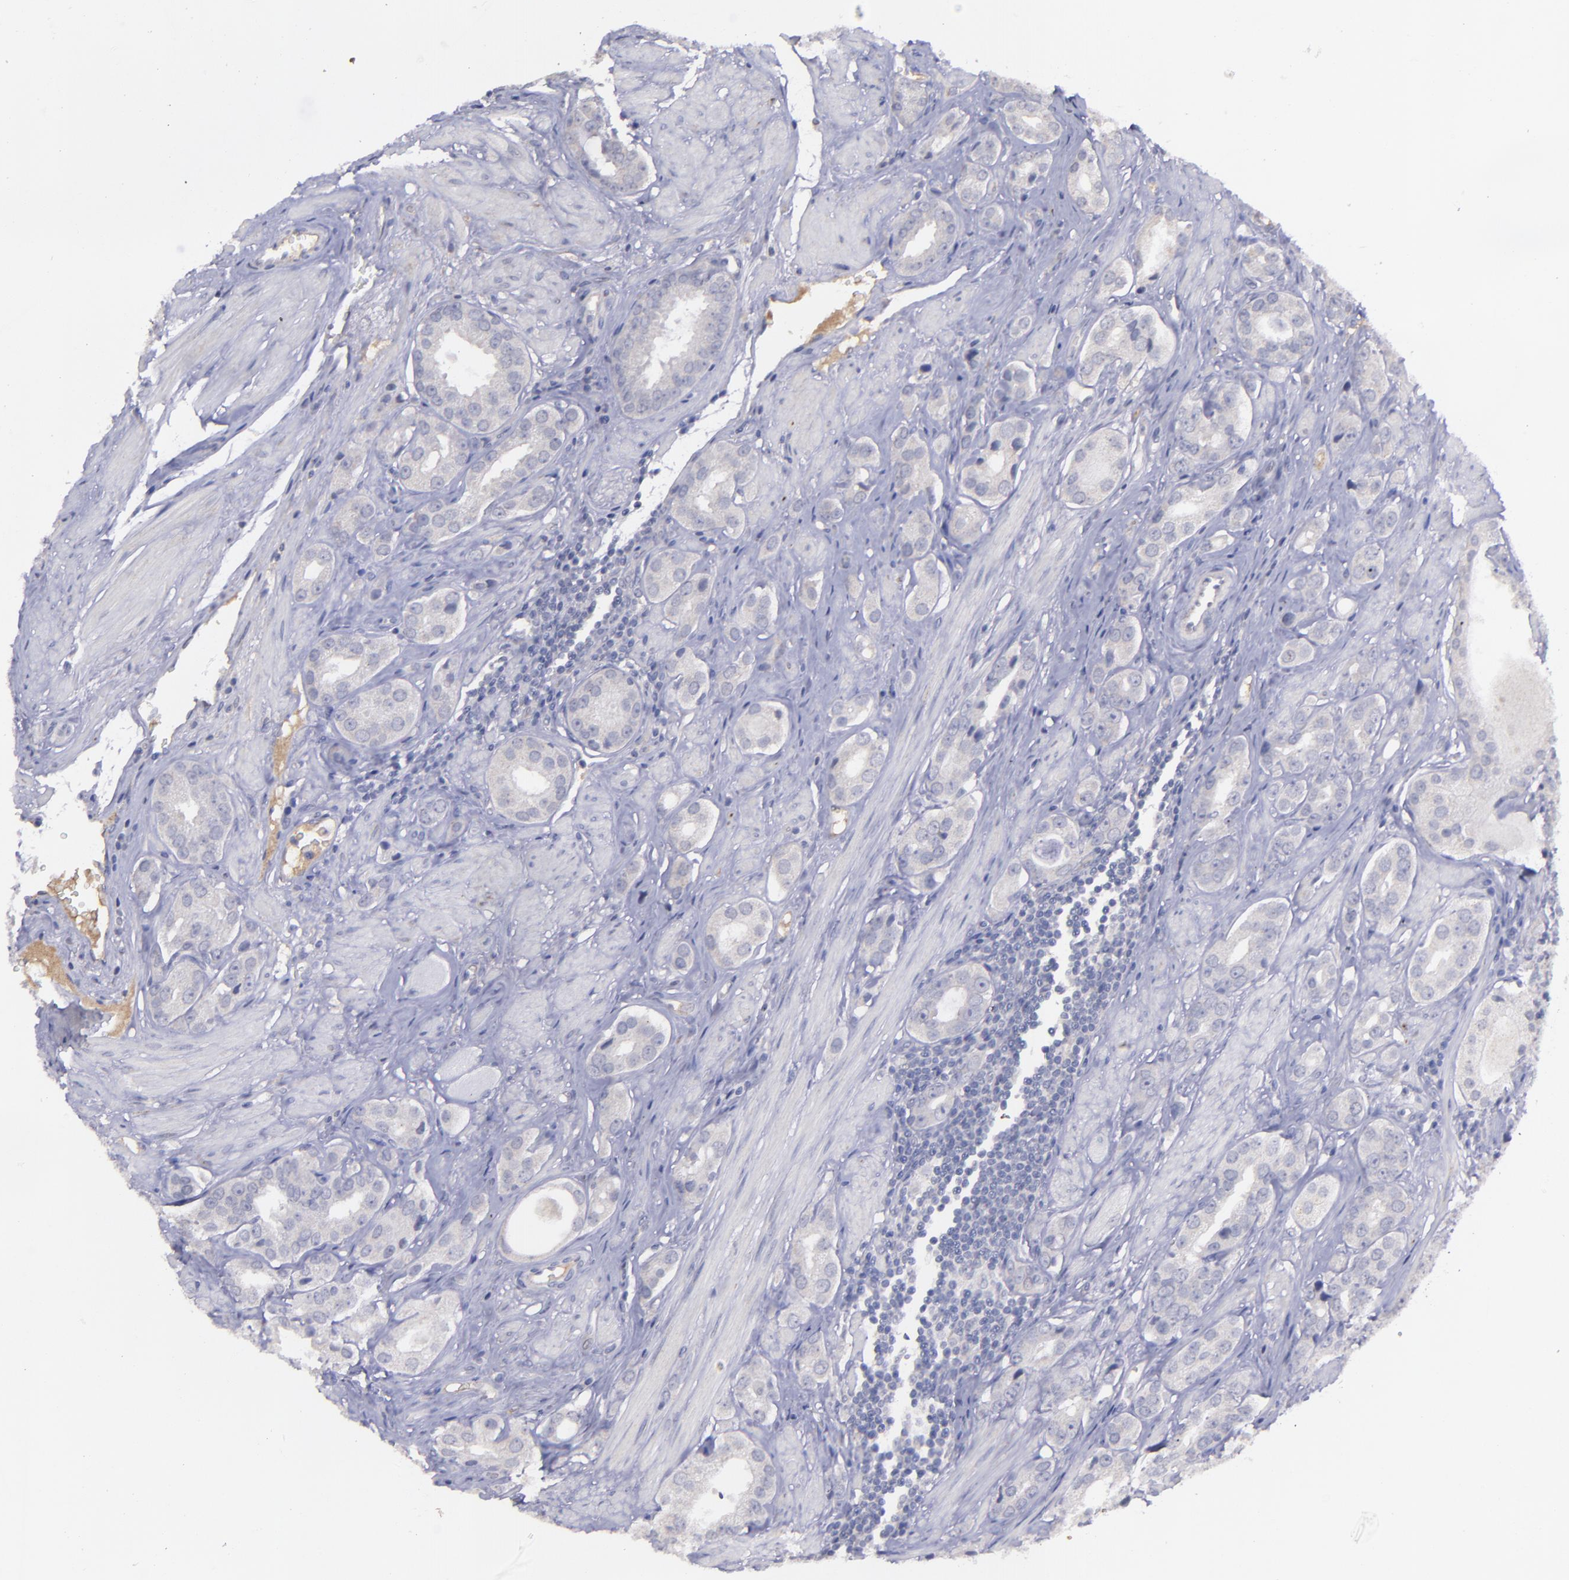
{"staining": {"intensity": "weak", "quantity": "<25%", "location": "cytoplasmic/membranous"}, "tissue": "prostate cancer", "cell_type": "Tumor cells", "image_type": "cancer", "snomed": [{"axis": "morphology", "description": "Adenocarcinoma, Medium grade"}, {"axis": "topography", "description": "Prostate"}], "caption": "High power microscopy micrograph of an immunohistochemistry (IHC) photomicrograph of prostate medium-grade adenocarcinoma, revealing no significant staining in tumor cells.", "gene": "MASP1", "patient": {"sex": "male", "age": 53}}